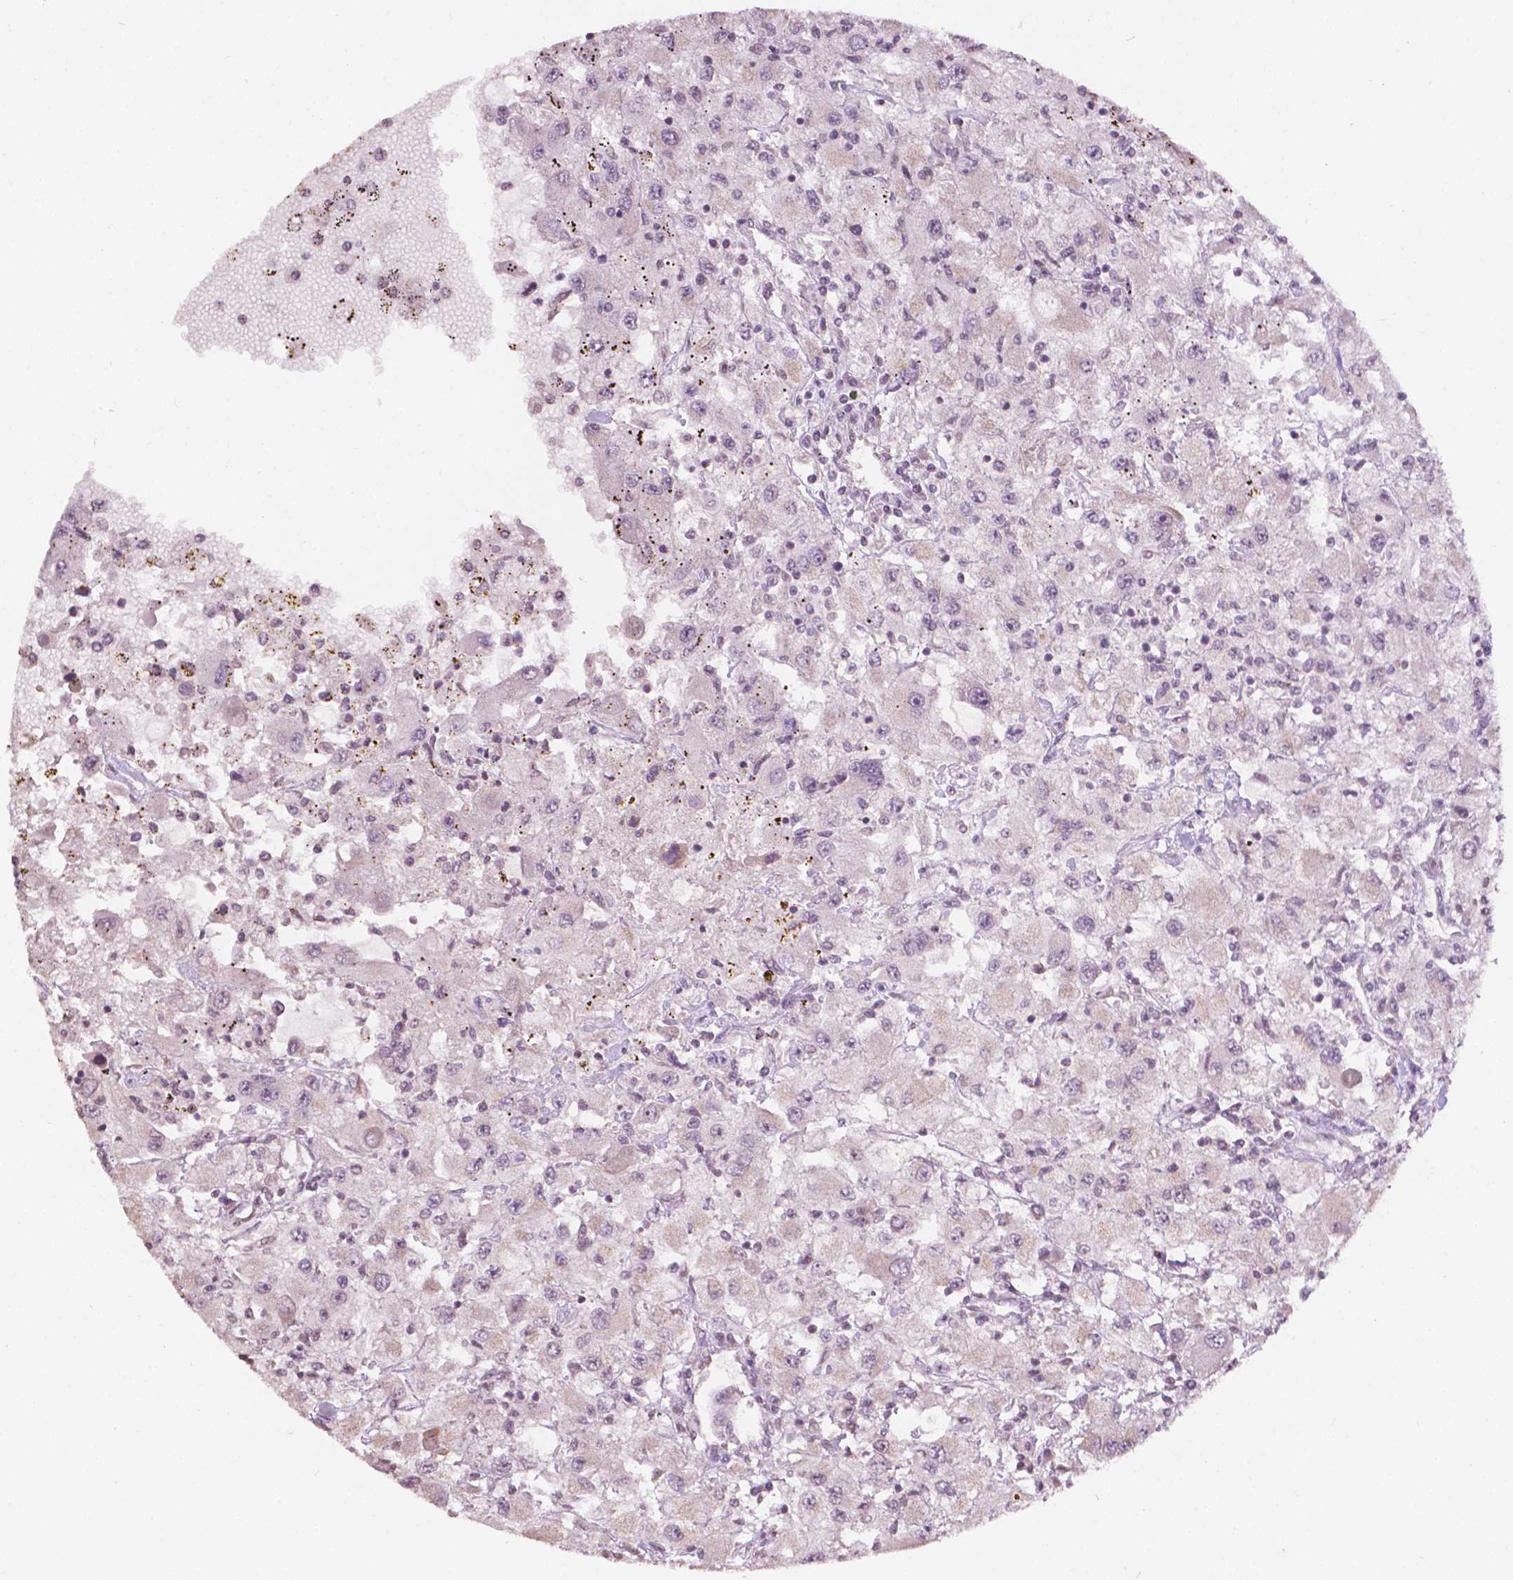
{"staining": {"intensity": "negative", "quantity": "none", "location": "none"}, "tissue": "renal cancer", "cell_type": "Tumor cells", "image_type": "cancer", "snomed": [{"axis": "morphology", "description": "Adenocarcinoma, NOS"}, {"axis": "topography", "description": "Kidney"}], "caption": "DAB immunohistochemical staining of adenocarcinoma (renal) shows no significant positivity in tumor cells.", "gene": "NOS1AP", "patient": {"sex": "female", "age": 67}}